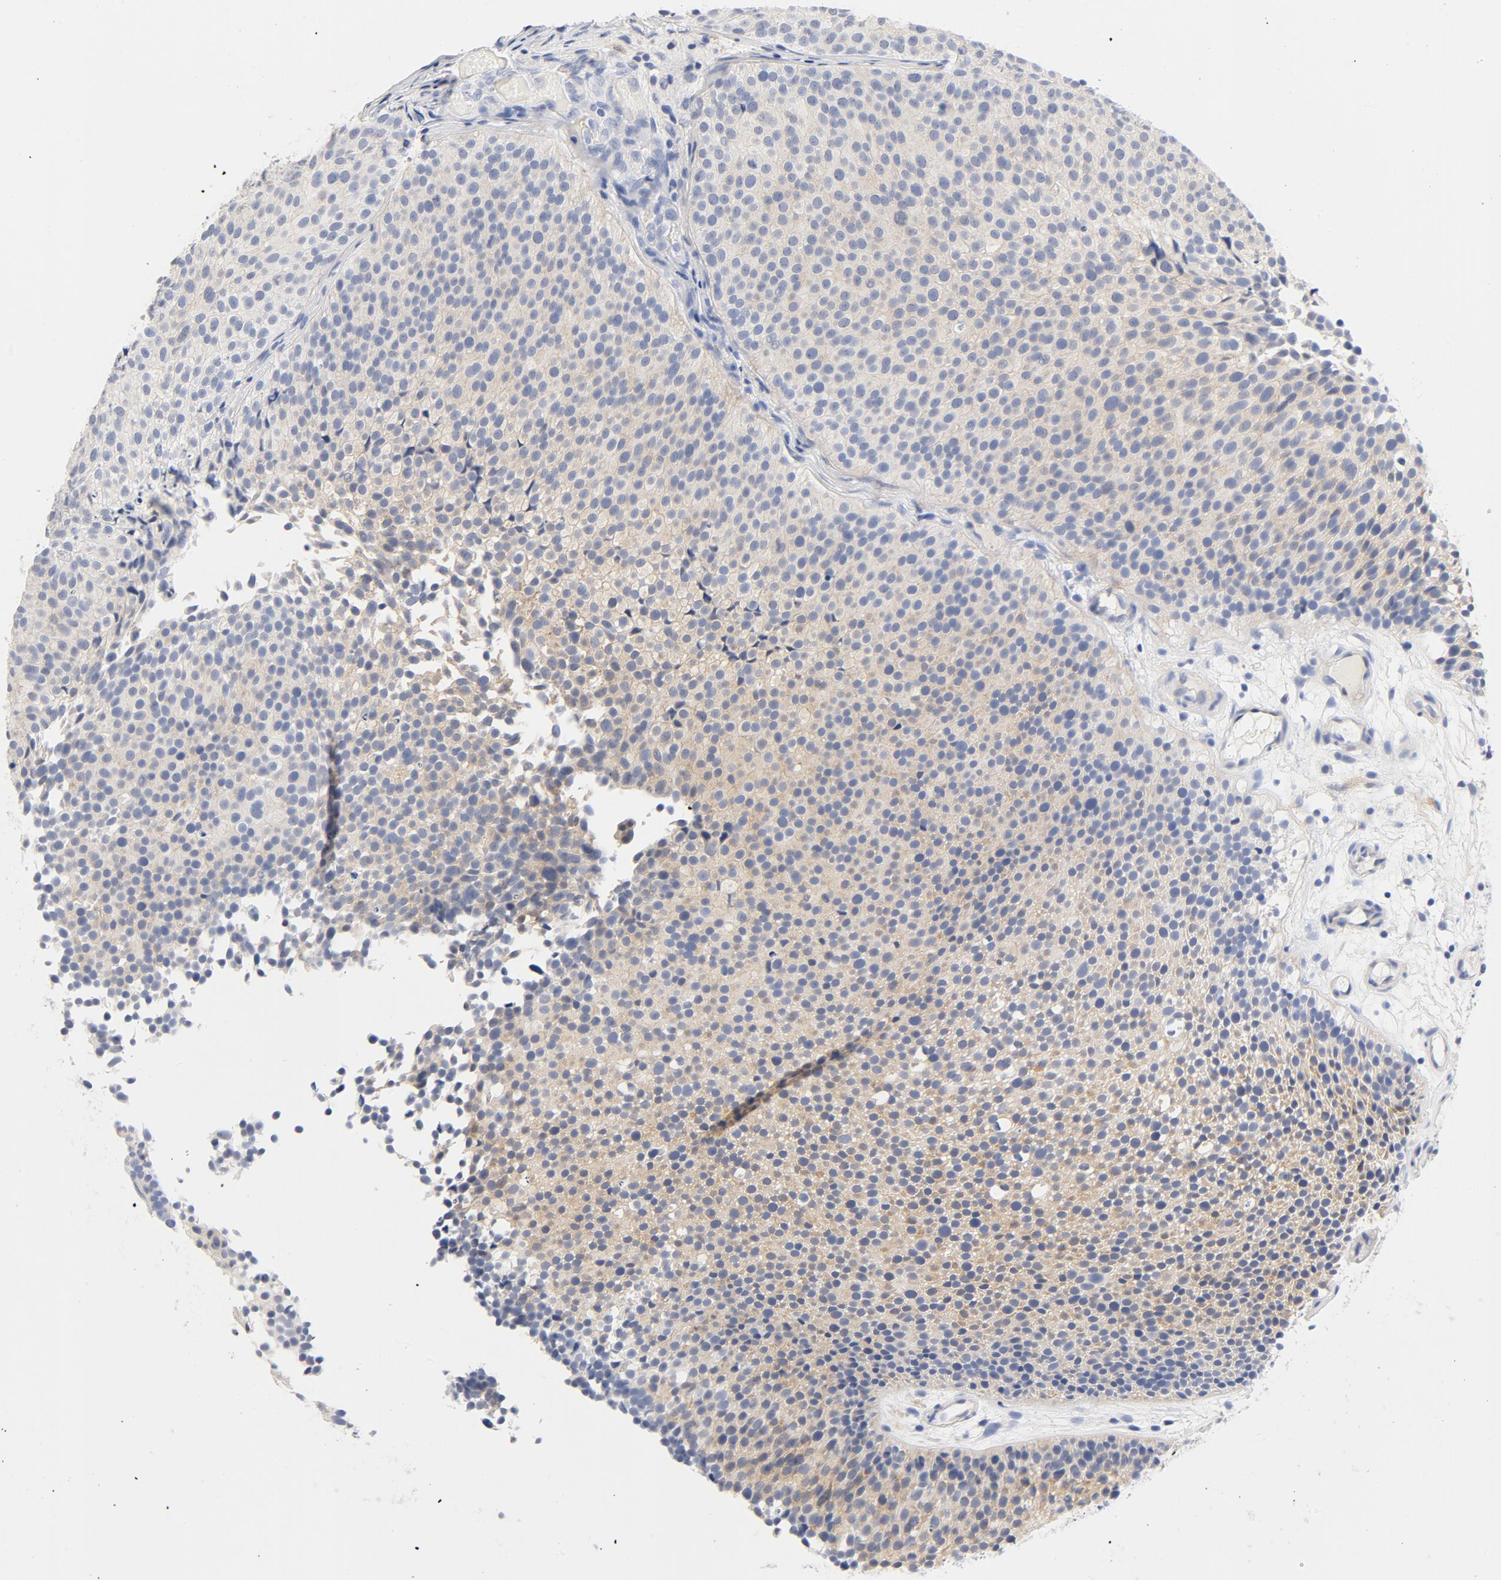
{"staining": {"intensity": "weak", "quantity": ">75%", "location": "cytoplasmic/membranous"}, "tissue": "urothelial cancer", "cell_type": "Tumor cells", "image_type": "cancer", "snomed": [{"axis": "morphology", "description": "Urothelial carcinoma, Low grade"}, {"axis": "topography", "description": "Urinary bladder"}], "caption": "This micrograph shows IHC staining of human low-grade urothelial carcinoma, with low weak cytoplasmic/membranous expression in approximately >75% of tumor cells.", "gene": "HOMER1", "patient": {"sex": "male", "age": 85}}